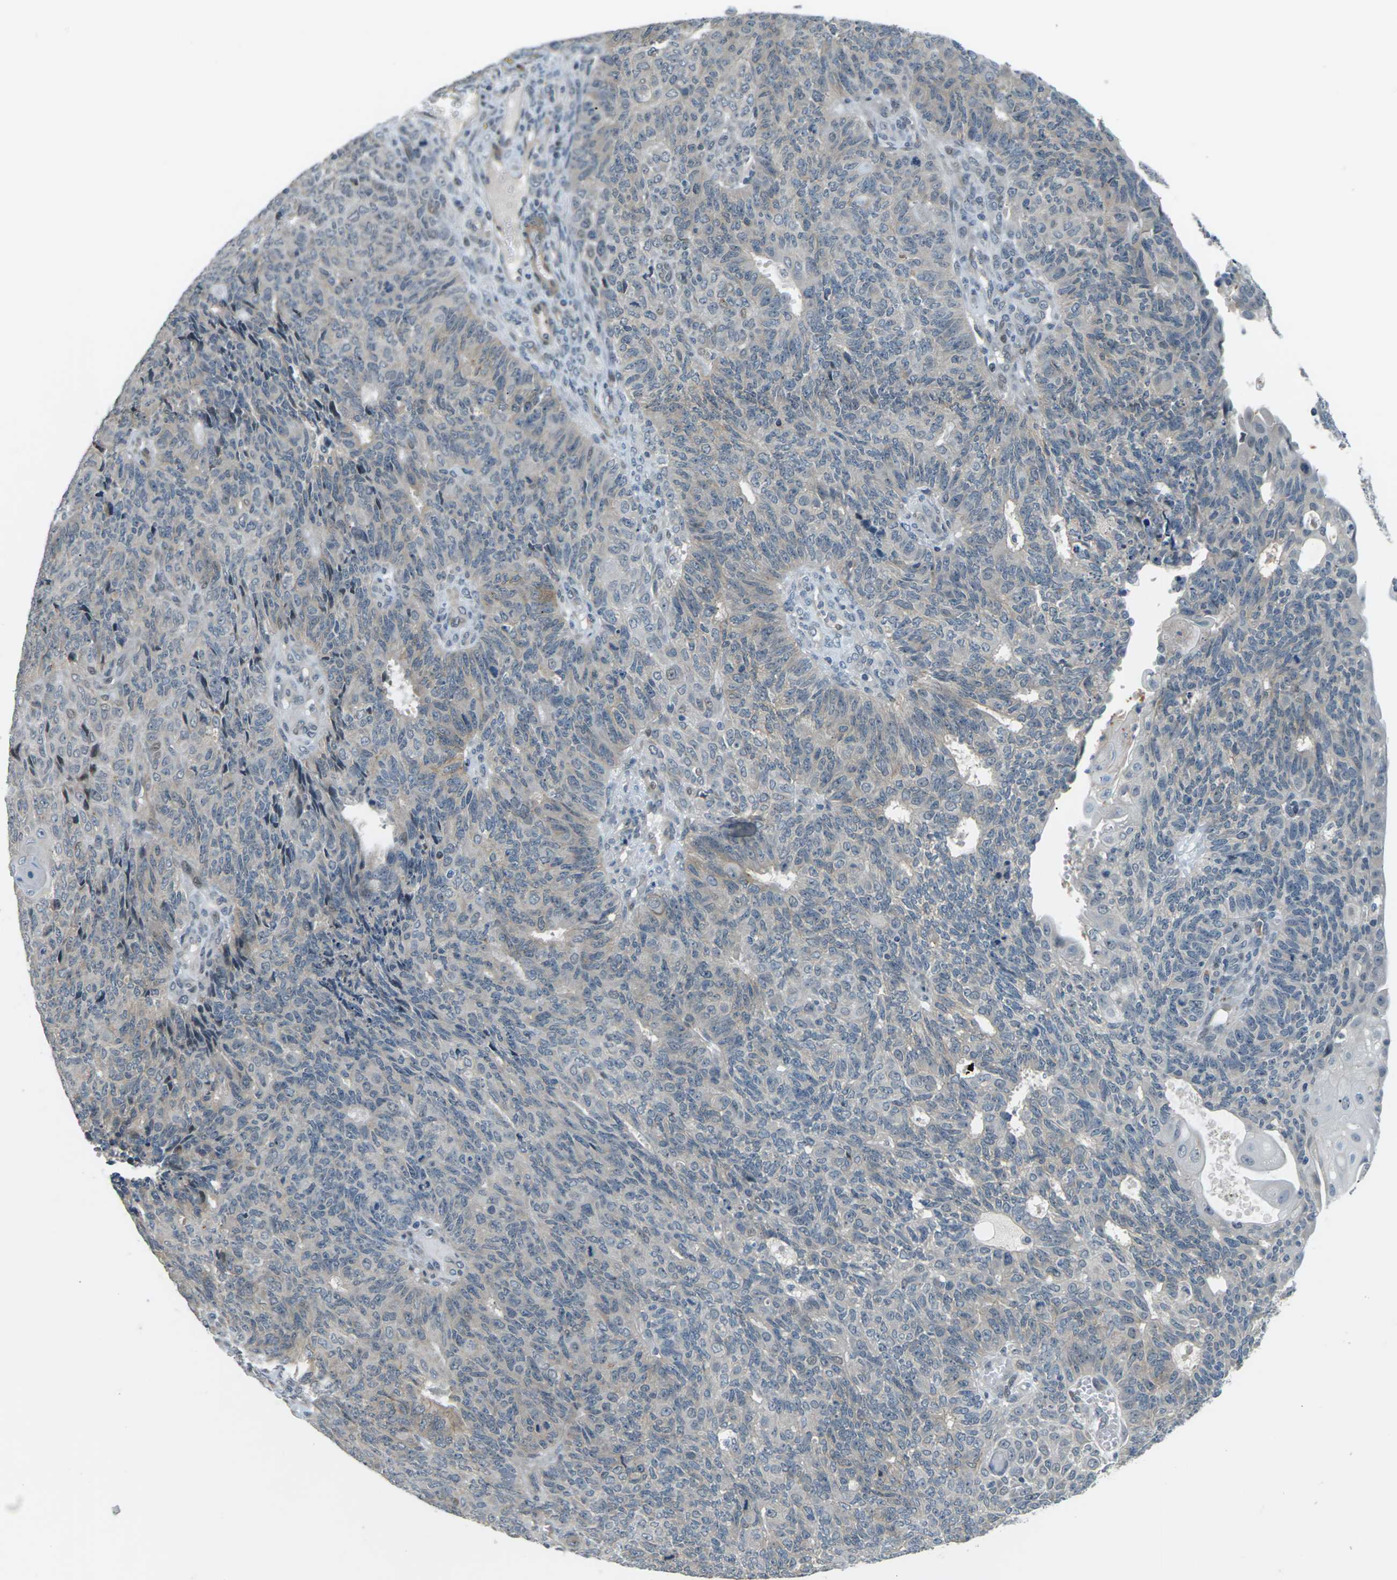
{"staining": {"intensity": "negative", "quantity": "none", "location": "none"}, "tissue": "endometrial cancer", "cell_type": "Tumor cells", "image_type": "cancer", "snomed": [{"axis": "morphology", "description": "Adenocarcinoma, NOS"}, {"axis": "topography", "description": "Endometrium"}], "caption": "Immunohistochemistry (IHC) histopathology image of neoplastic tissue: endometrial adenocarcinoma stained with DAB exhibits no significant protein staining in tumor cells.", "gene": "SLC13A3", "patient": {"sex": "female", "age": 32}}